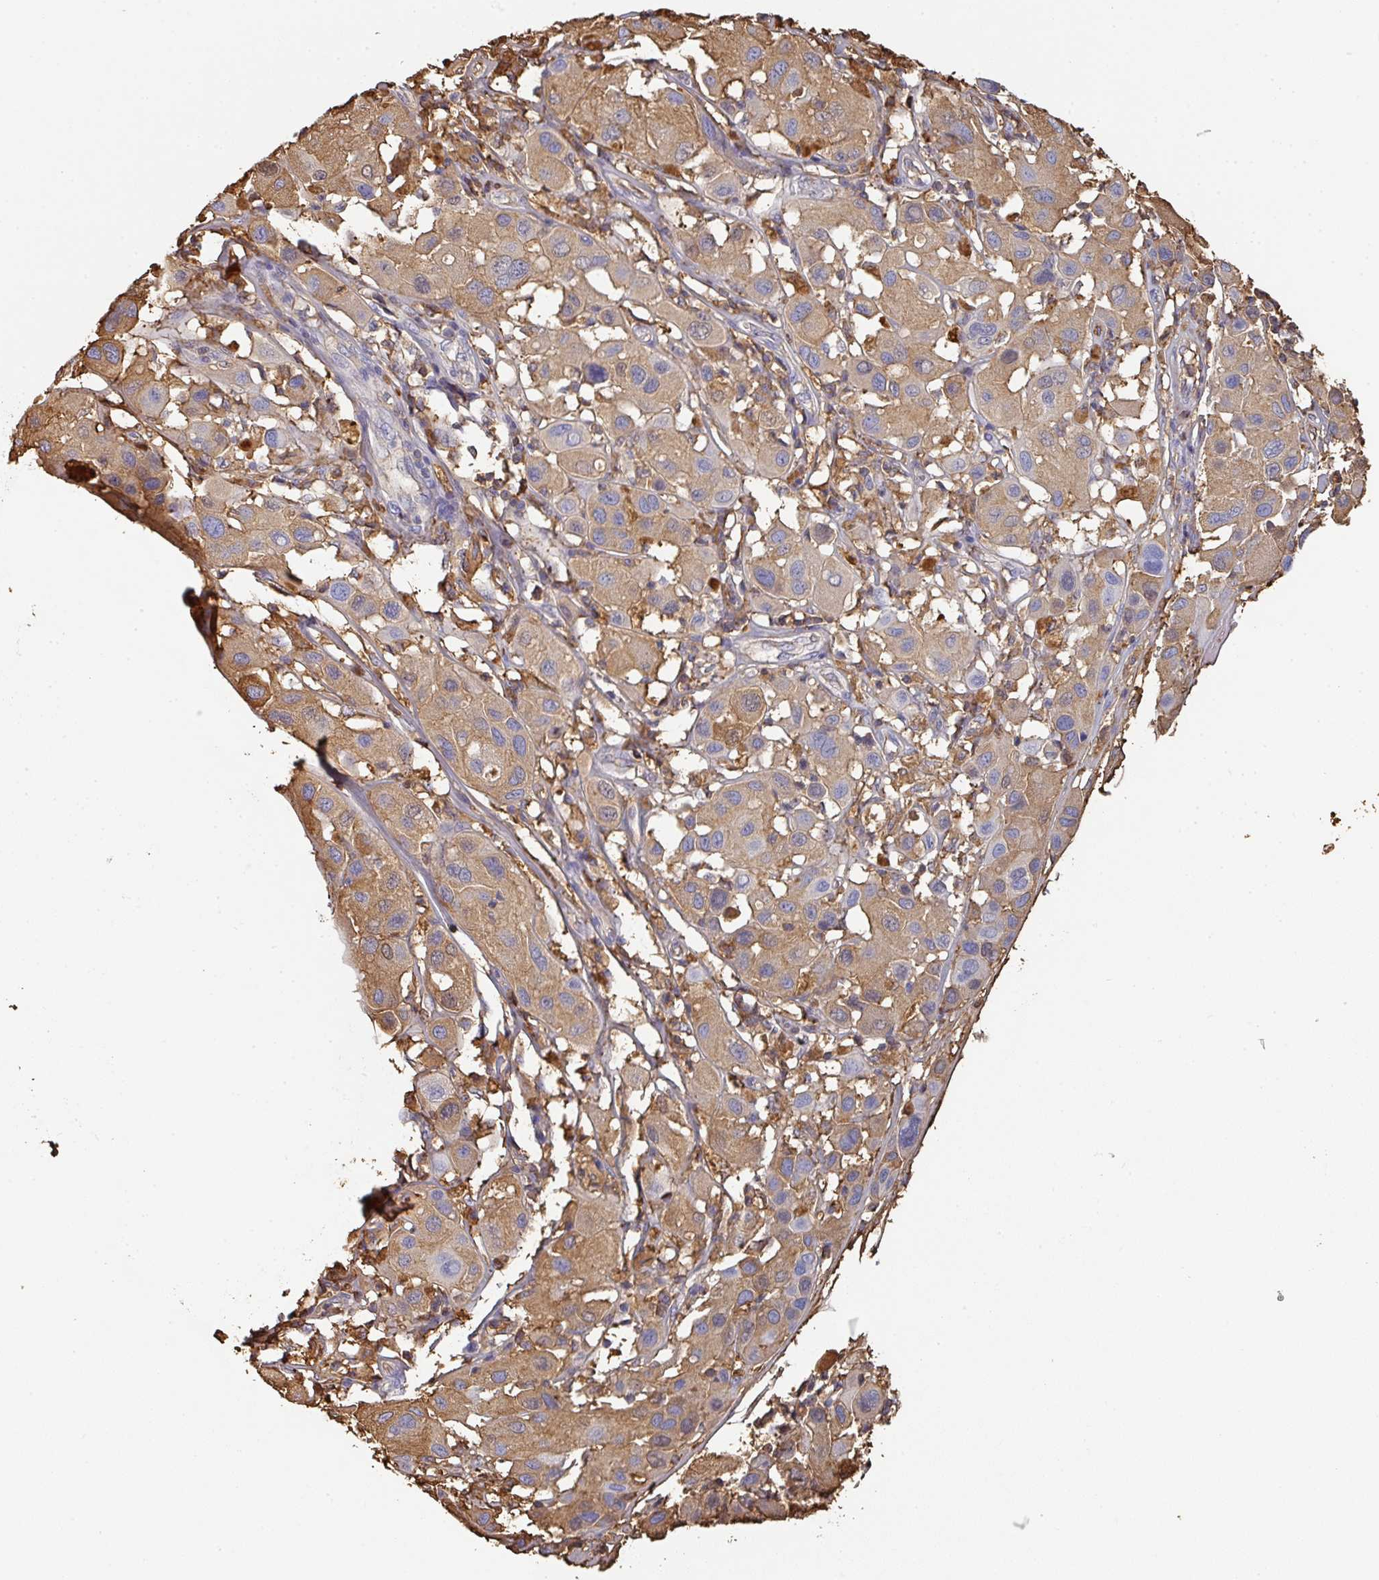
{"staining": {"intensity": "moderate", "quantity": ">75%", "location": "cytoplasmic/membranous"}, "tissue": "melanoma", "cell_type": "Tumor cells", "image_type": "cancer", "snomed": [{"axis": "morphology", "description": "Malignant melanoma, Metastatic site"}, {"axis": "topography", "description": "Skin"}], "caption": "About >75% of tumor cells in human malignant melanoma (metastatic site) show moderate cytoplasmic/membranous protein staining as visualized by brown immunohistochemical staining.", "gene": "ALB", "patient": {"sex": "male", "age": 41}}